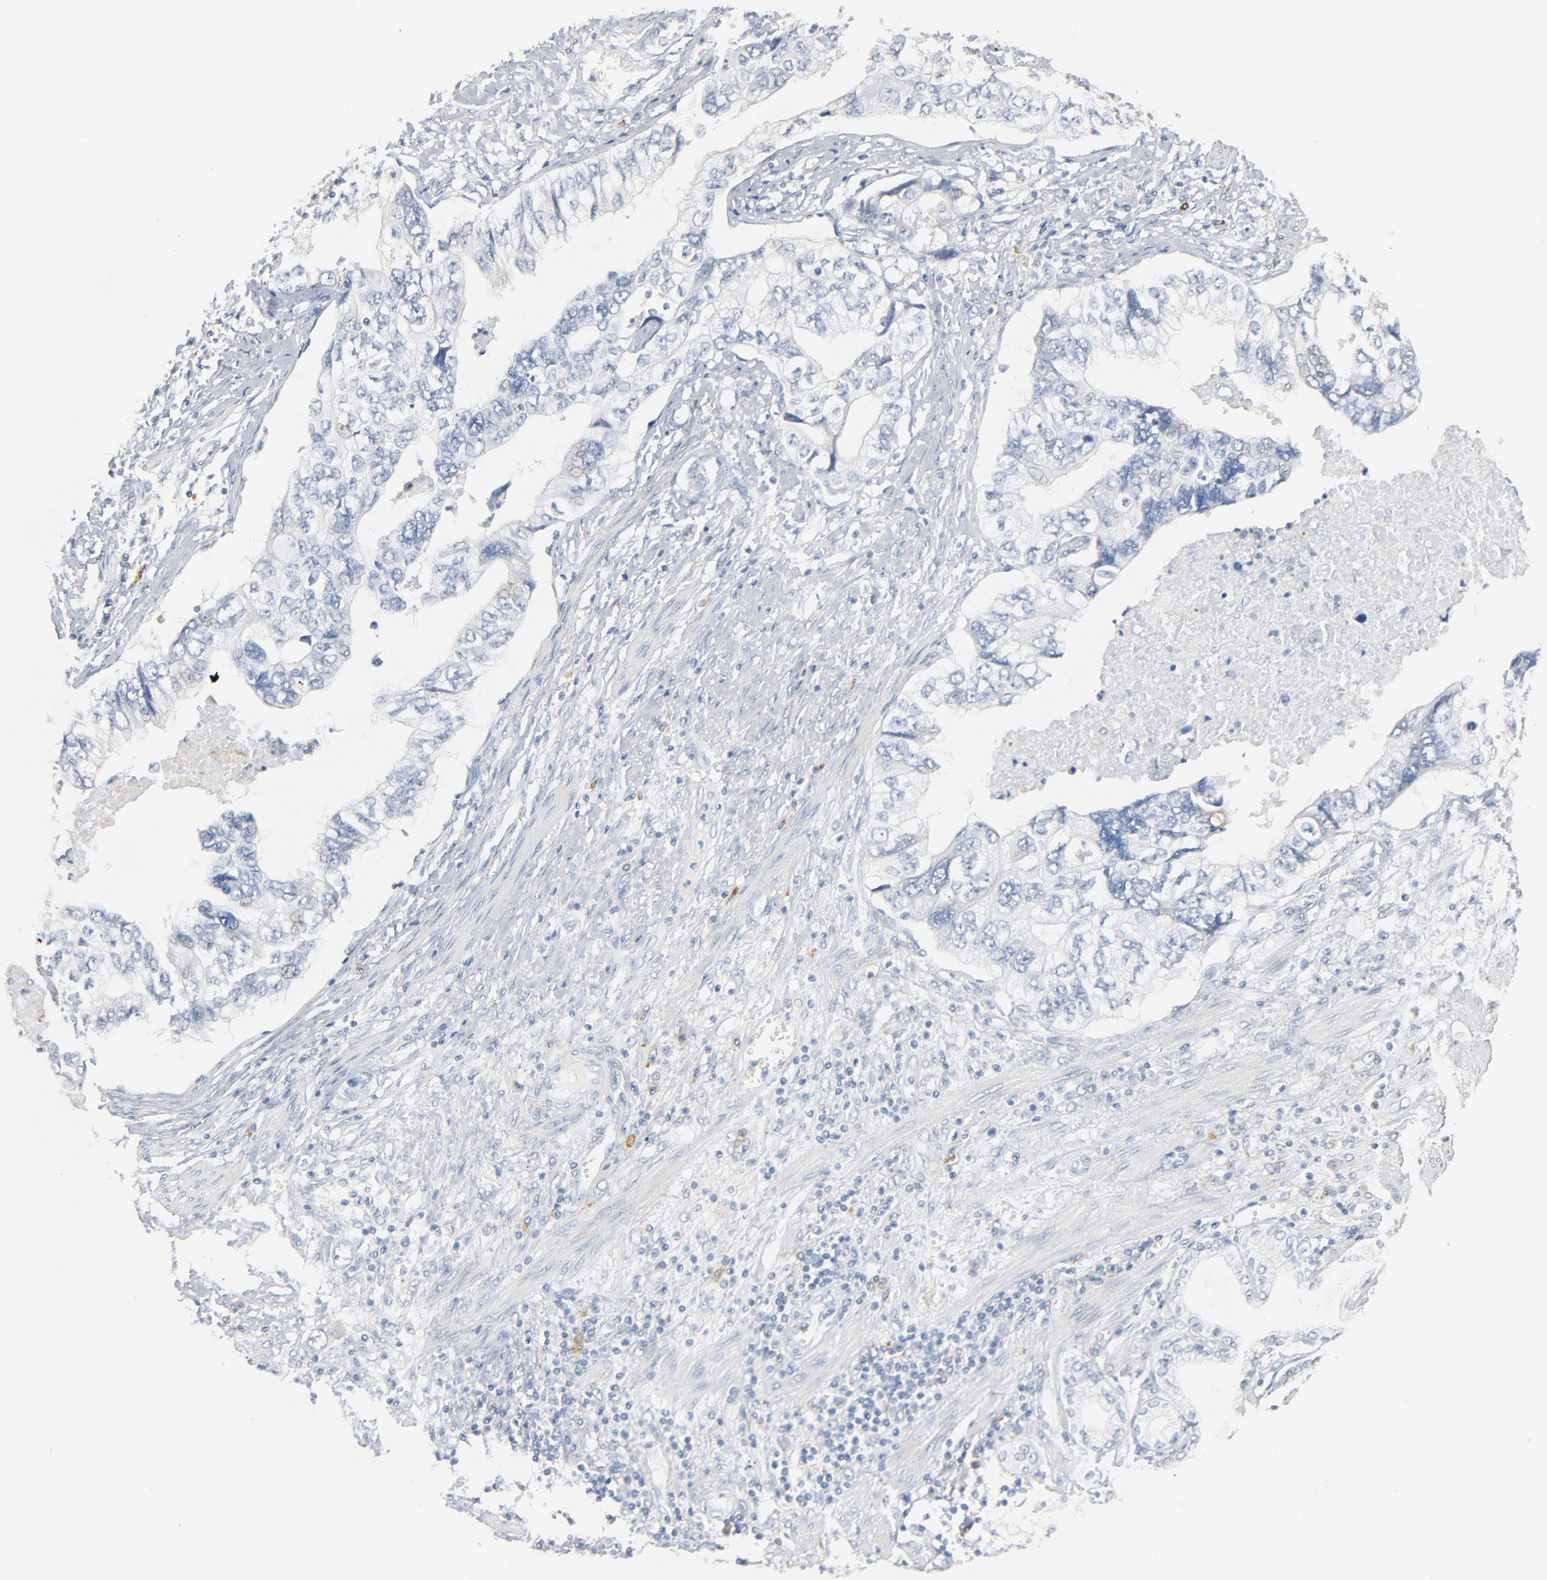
{"staining": {"intensity": "negative", "quantity": "none", "location": "none"}, "tissue": "stomach cancer", "cell_type": "Tumor cells", "image_type": "cancer", "snomed": [{"axis": "morphology", "description": "Adenocarcinoma, NOS"}, {"axis": "topography", "description": "Pancreas"}, {"axis": "topography", "description": "Stomach, upper"}], "caption": "Protein analysis of adenocarcinoma (stomach) exhibits no significant positivity in tumor cells.", "gene": "ZDHHC8", "patient": {"sex": "male", "age": 77}}